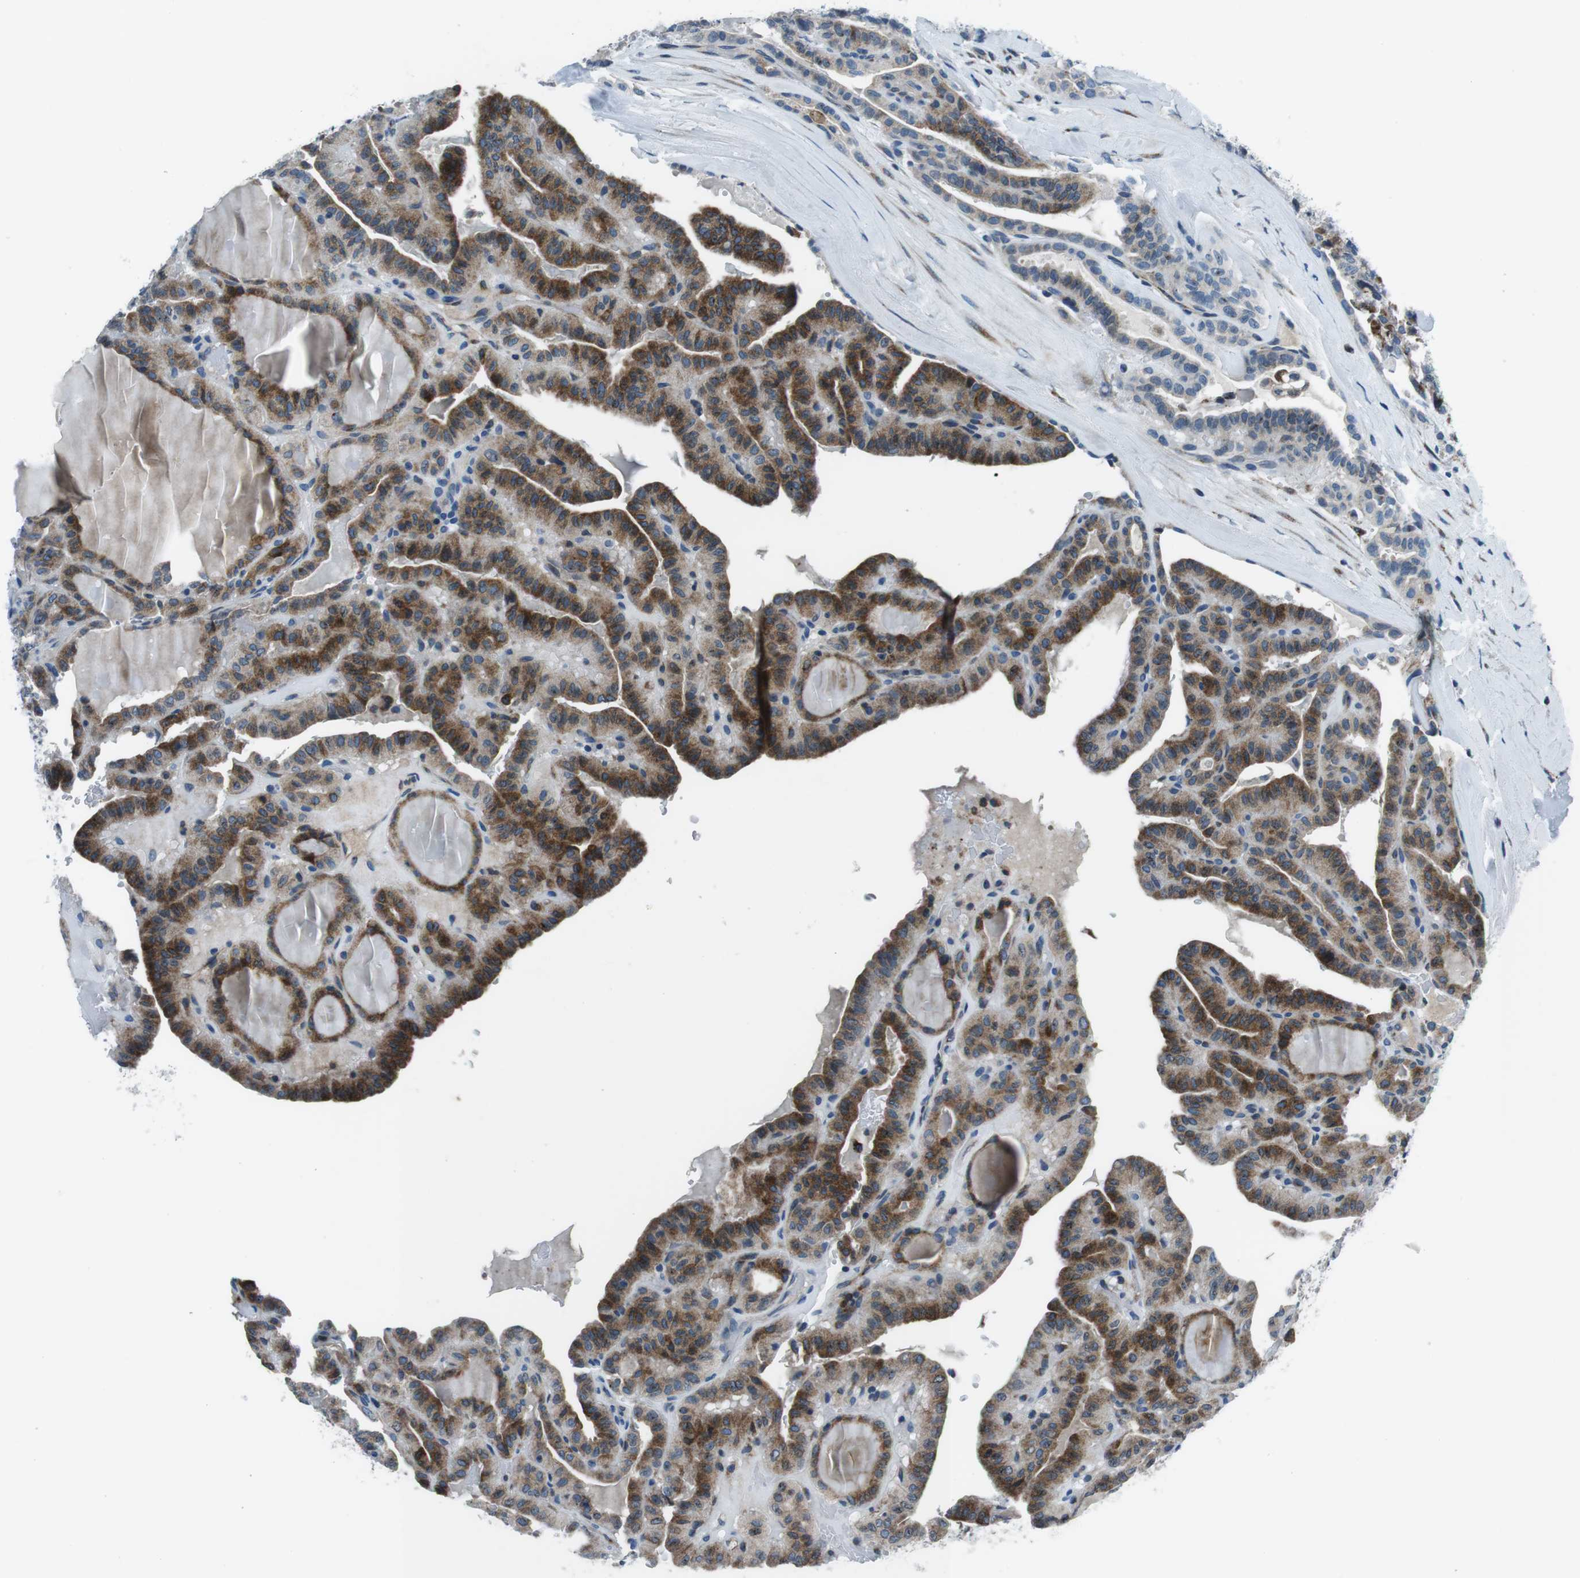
{"staining": {"intensity": "strong", "quantity": ">75%", "location": "cytoplasmic/membranous"}, "tissue": "thyroid cancer", "cell_type": "Tumor cells", "image_type": "cancer", "snomed": [{"axis": "morphology", "description": "Papillary adenocarcinoma, NOS"}, {"axis": "topography", "description": "Thyroid gland"}], "caption": "Protein staining of thyroid papillary adenocarcinoma tissue displays strong cytoplasmic/membranous staining in approximately >75% of tumor cells.", "gene": "NUCB2", "patient": {"sex": "male", "age": 77}}